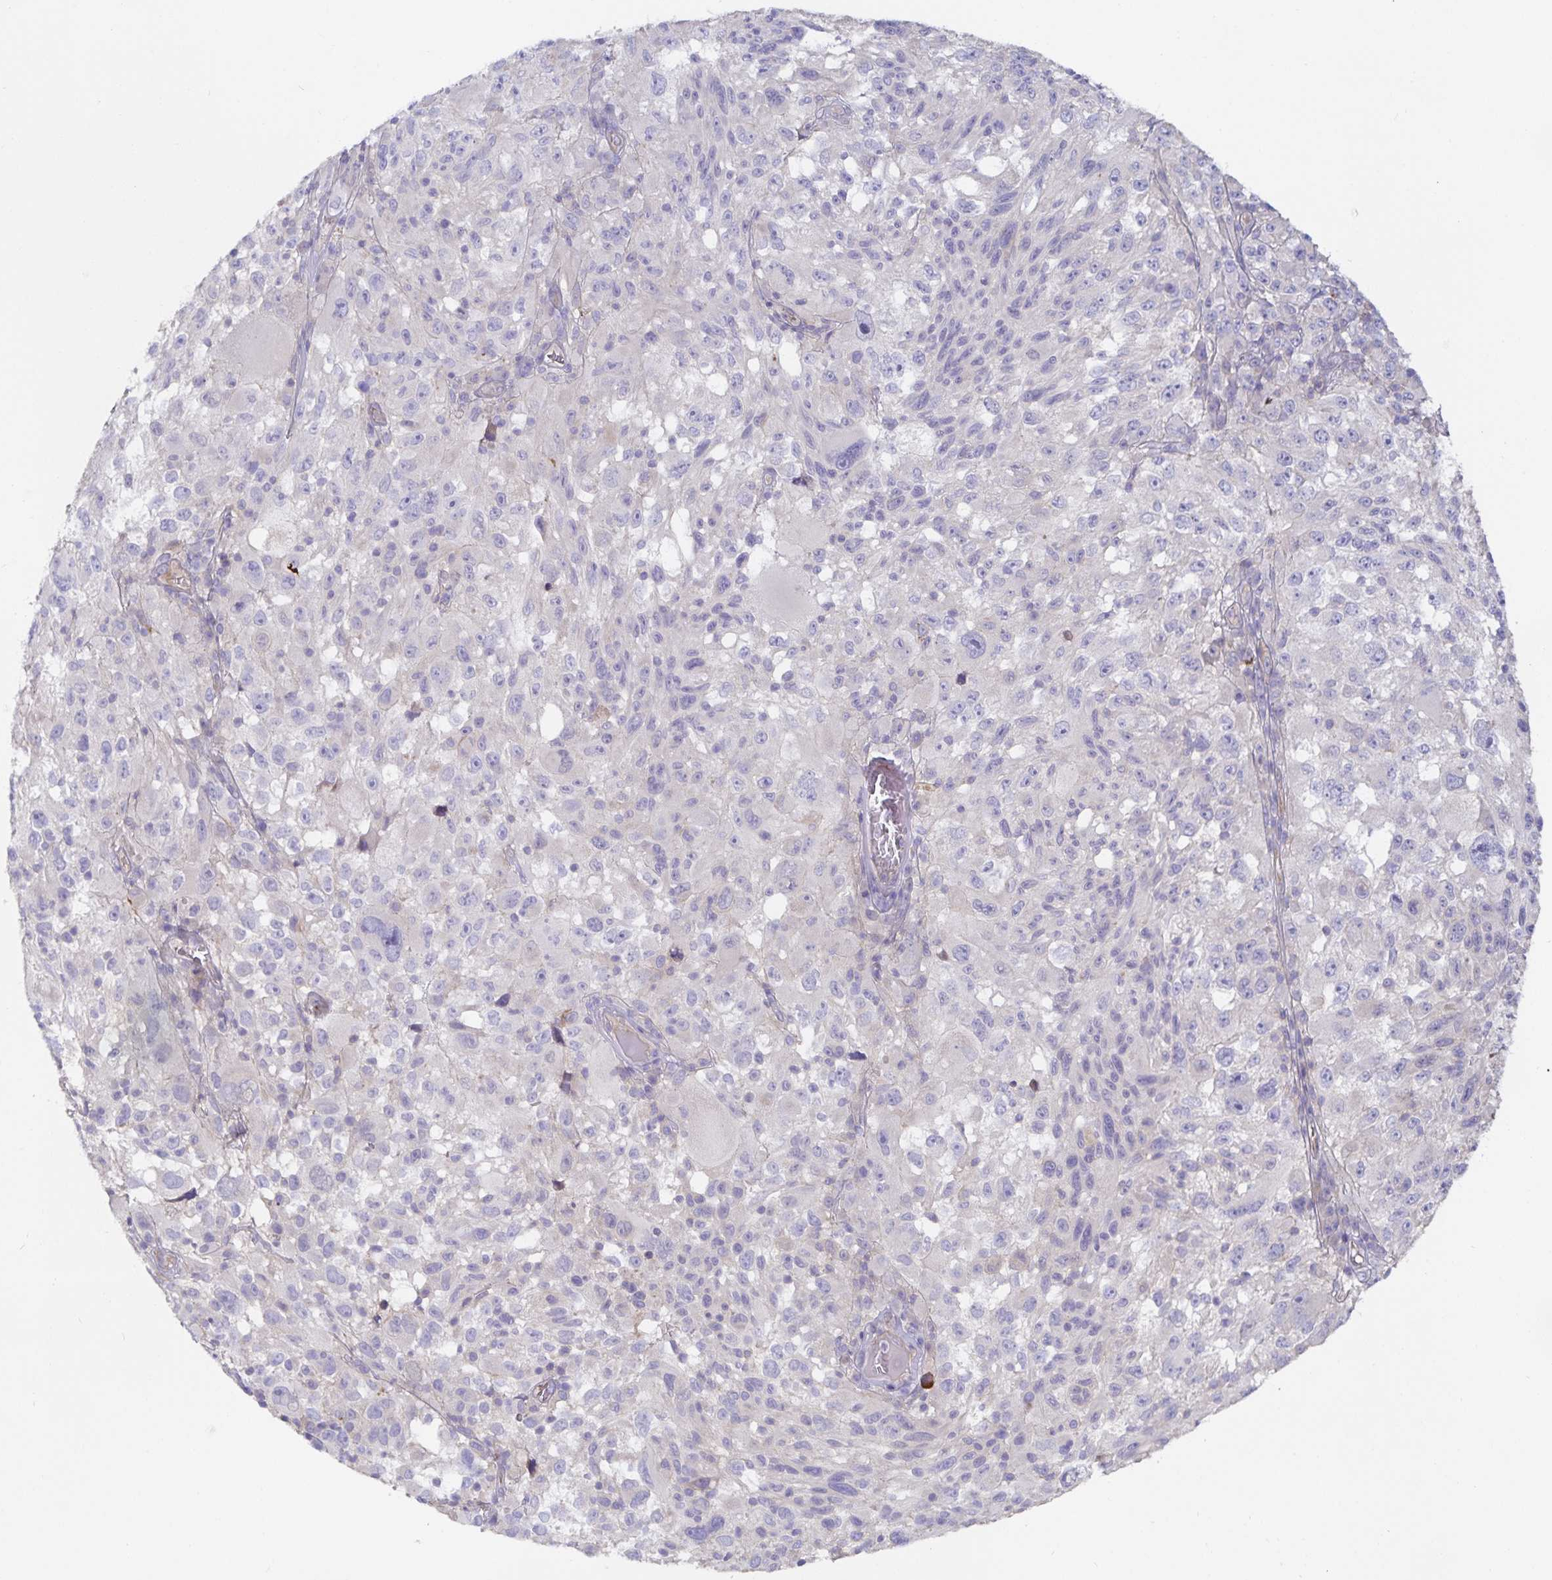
{"staining": {"intensity": "negative", "quantity": "none", "location": "none"}, "tissue": "melanoma", "cell_type": "Tumor cells", "image_type": "cancer", "snomed": [{"axis": "morphology", "description": "Malignant melanoma, NOS"}, {"axis": "topography", "description": "Skin"}], "caption": "This is an immunohistochemistry (IHC) image of melanoma. There is no expression in tumor cells.", "gene": "METTL22", "patient": {"sex": "female", "age": 71}}